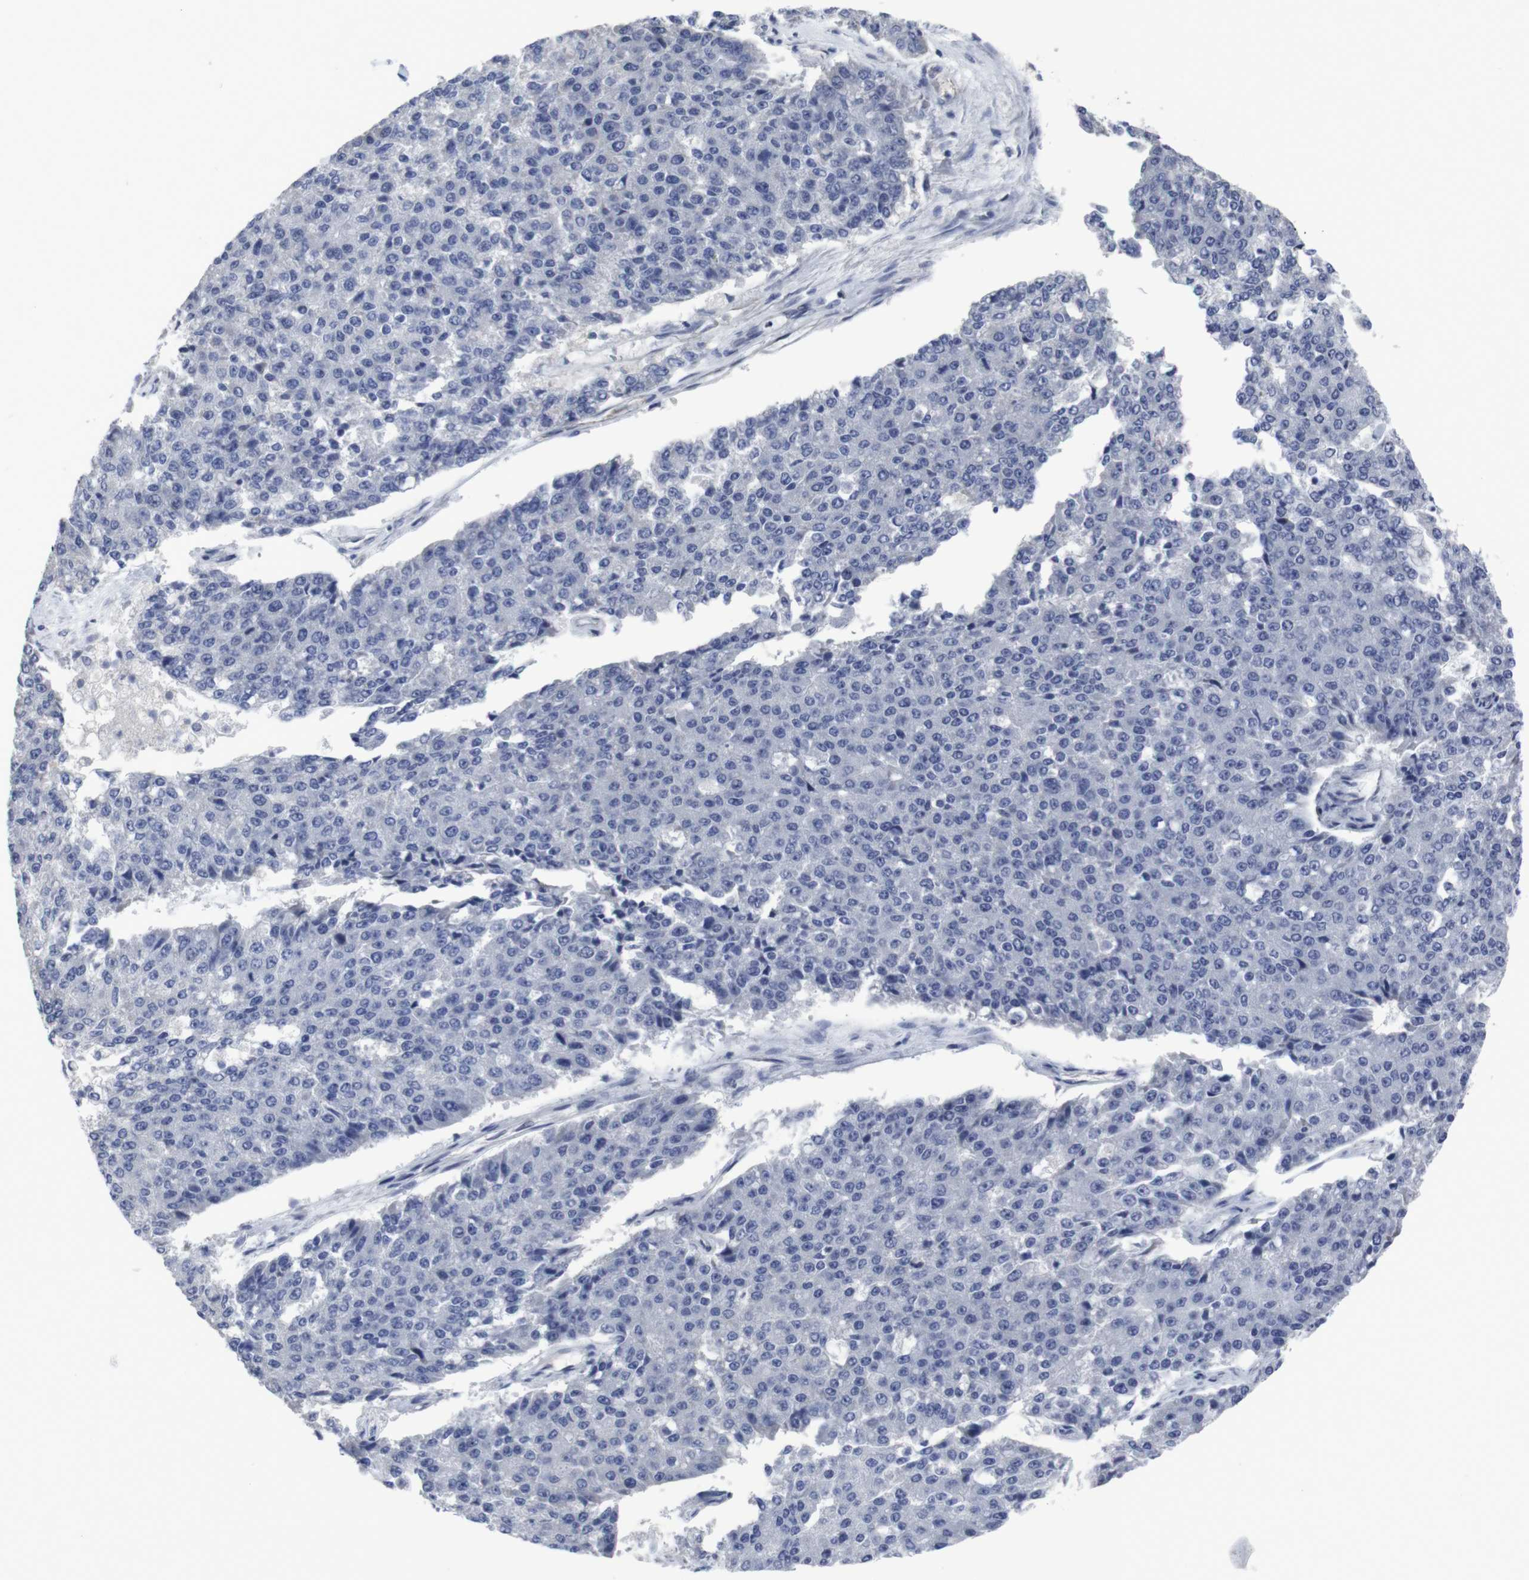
{"staining": {"intensity": "negative", "quantity": "none", "location": "none"}, "tissue": "pancreatic cancer", "cell_type": "Tumor cells", "image_type": "cancer", "snomed": [{"axis": "morphology", "description": "Adenocarcinoma, NOS"}, {"axis": "topography", "description": "Pancreas"}], "caption": "This photomicrograph is of pancreatic cancer (adenocarcinoma) stained with immunohistochemistry to label a protein in brown with the nuclei are counter-stained blue. There is no expression in tumor cells.", "gene": "SNCG", "patient": {"sex": "male", "age": 50}}